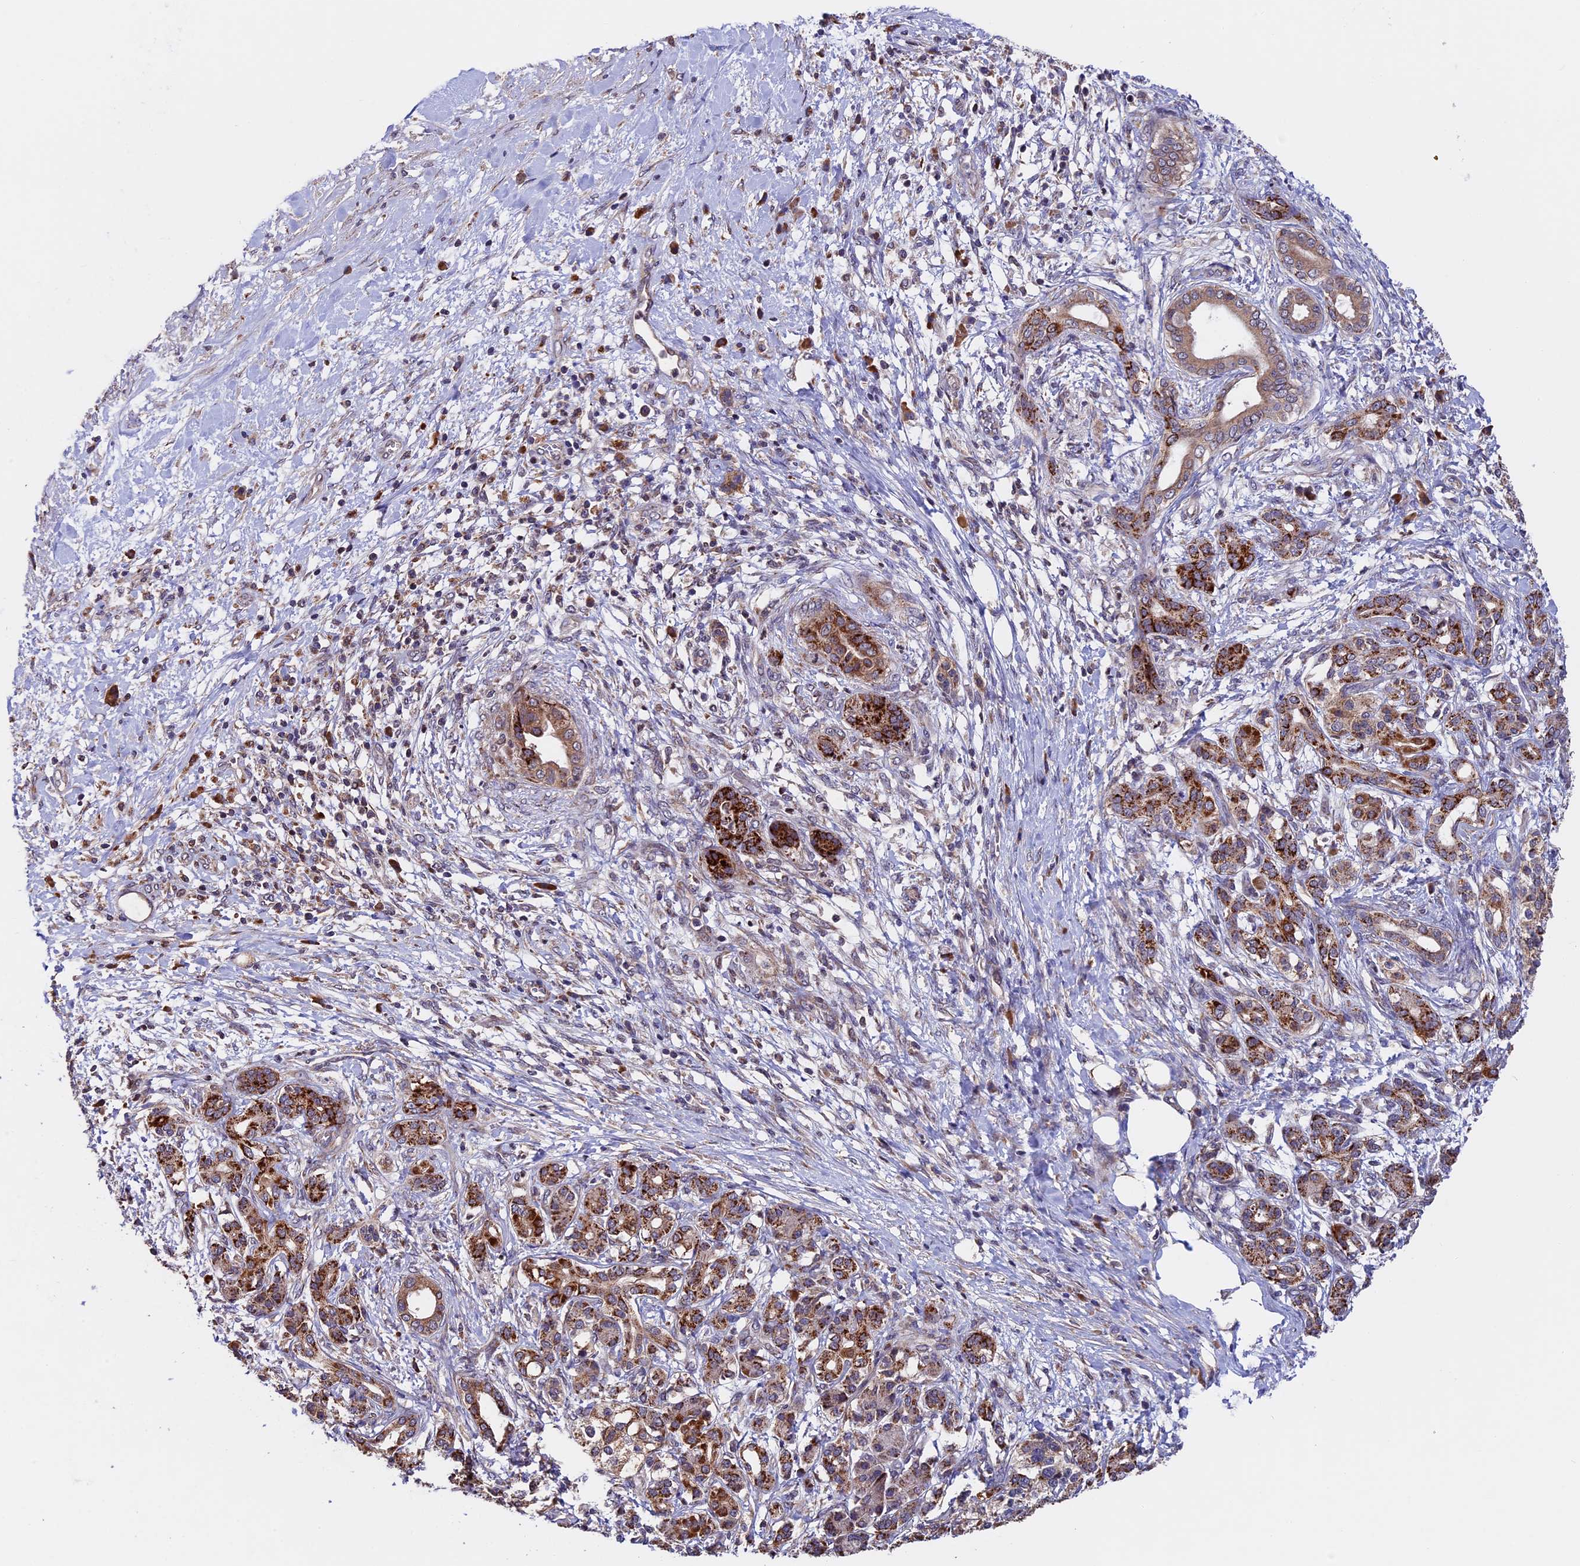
{"staining": {"intensity": "weak", "quantity": ">75%", "location": "cytoplasmic/membranous"}, "tissue": "pancreatic cancer", "cell_type": "Tumor cells", "image_type": "cancer", "snomed": [{"axis": "morphology", "description": "Adenocarcinoma, NOS"}, {"axis": "topography", "description": "Pancreas"}], "caption": "Adenocarcinoma (pancreatic) stained with a brown dye reveals weak cytoplasmic/membranous positive staining in approximately >75% of tumor cells.", "gene": "RNF17", "patient": {"sex": "female", "age": 55}}